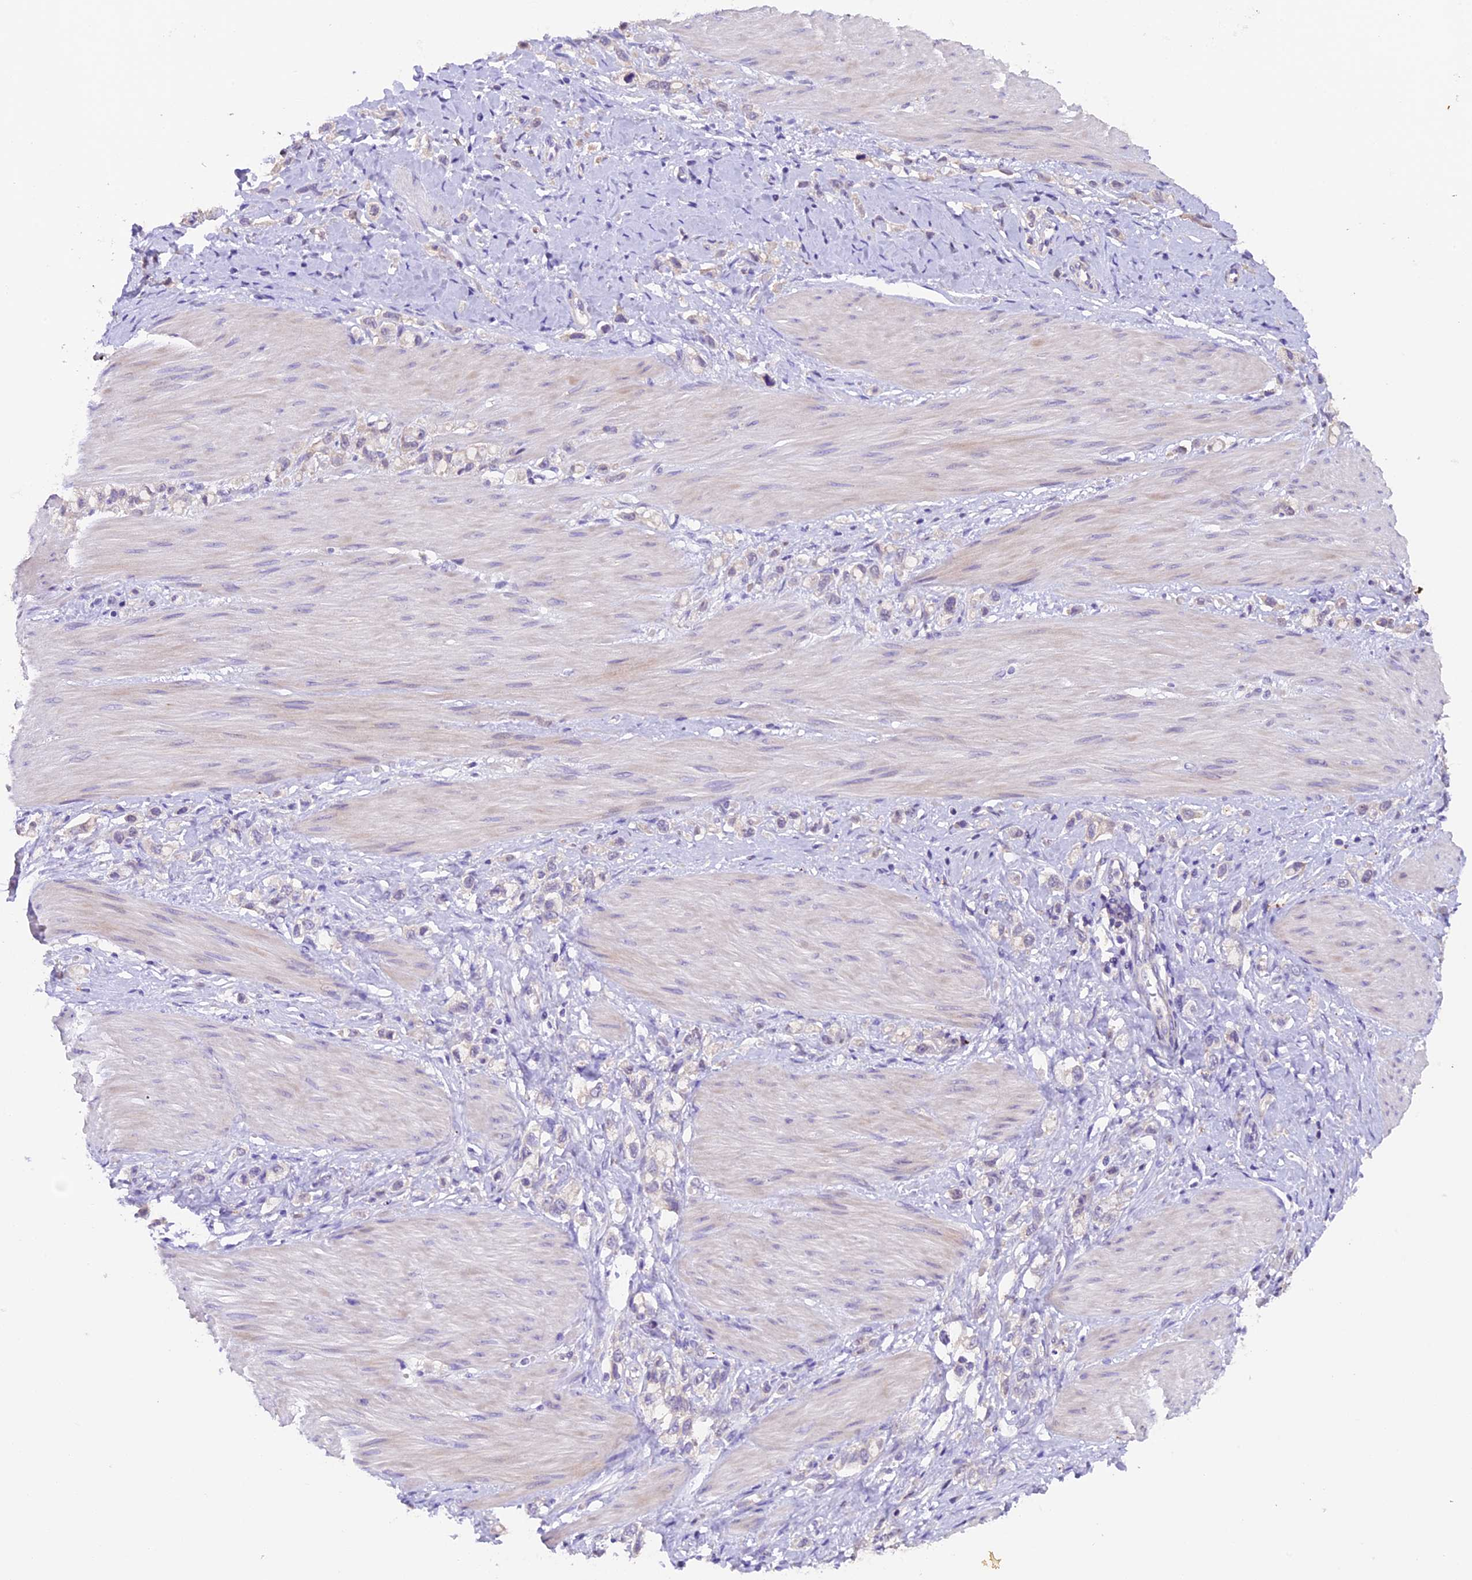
{"staining": {"intensity": "negative", "quantity": "none", "location": "none"}, "tissue": "stomach cancer", "cell_type": "Tumor cells", "image_type": "cancer", "snomed": [{"axis": "morphology", "description": "Adenocarcinoma, NOS"}, {"axis": "topography", "description": "Stomach"}], "caption": "This is an immunohistochemistry histopathology image of human stomach cancer (adenocarcinoma). There is no expression in tumor cells.", "gene": "NCK2", "patient": {"sex": "female", "age": 65}}